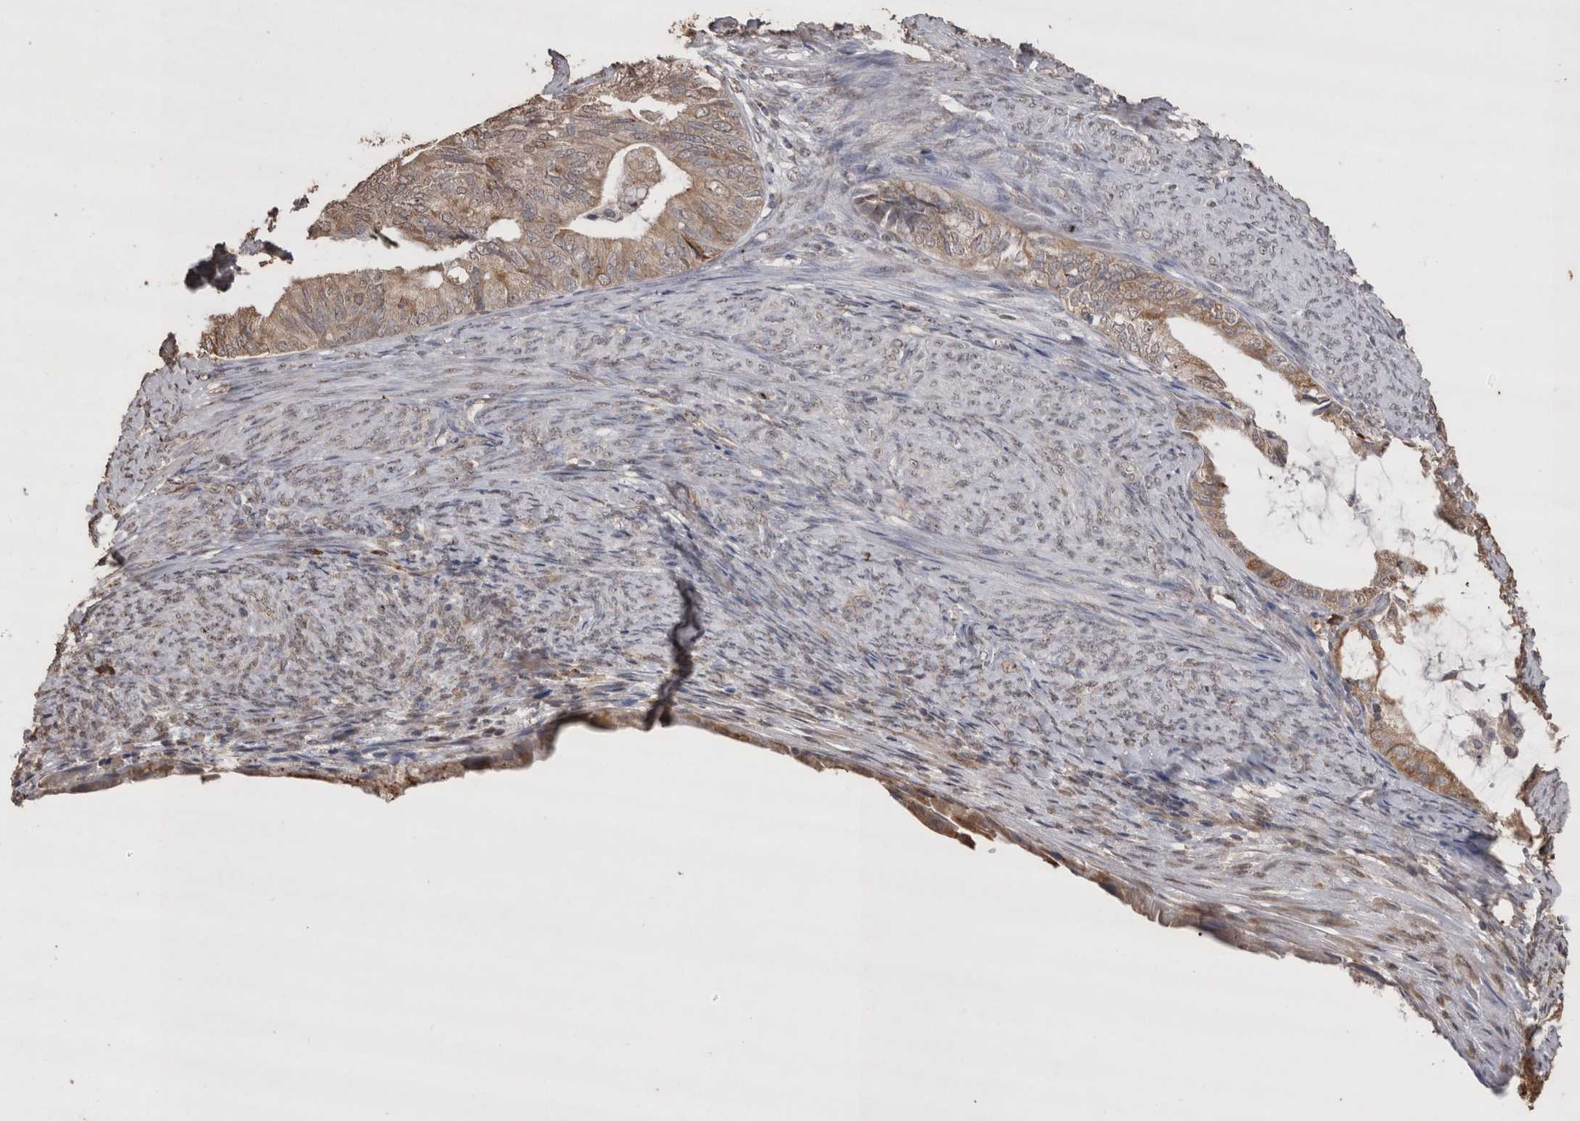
{"staining": {"intensity": "moderate", "quantity": "<25%", "location": "cytoplasmic/membranous"}, "tissue": "endometrial cancer", "cell_type": "Tumor cells", "image_type": "cancer", "snomed": [{"axis": "morphology", "description": "Adenocarcinoma, NOS"}, {"axis": "topography", "description": "Endometrium"}], "caption": "Endometrial cancer tissue exhibits moderate cytoplasmic/membranous positivity in about <25% of tumor cells, visualized by immunohistochemistry.", "gene": "CRELD2", "patient": {"sex": "female", "age": 86}}